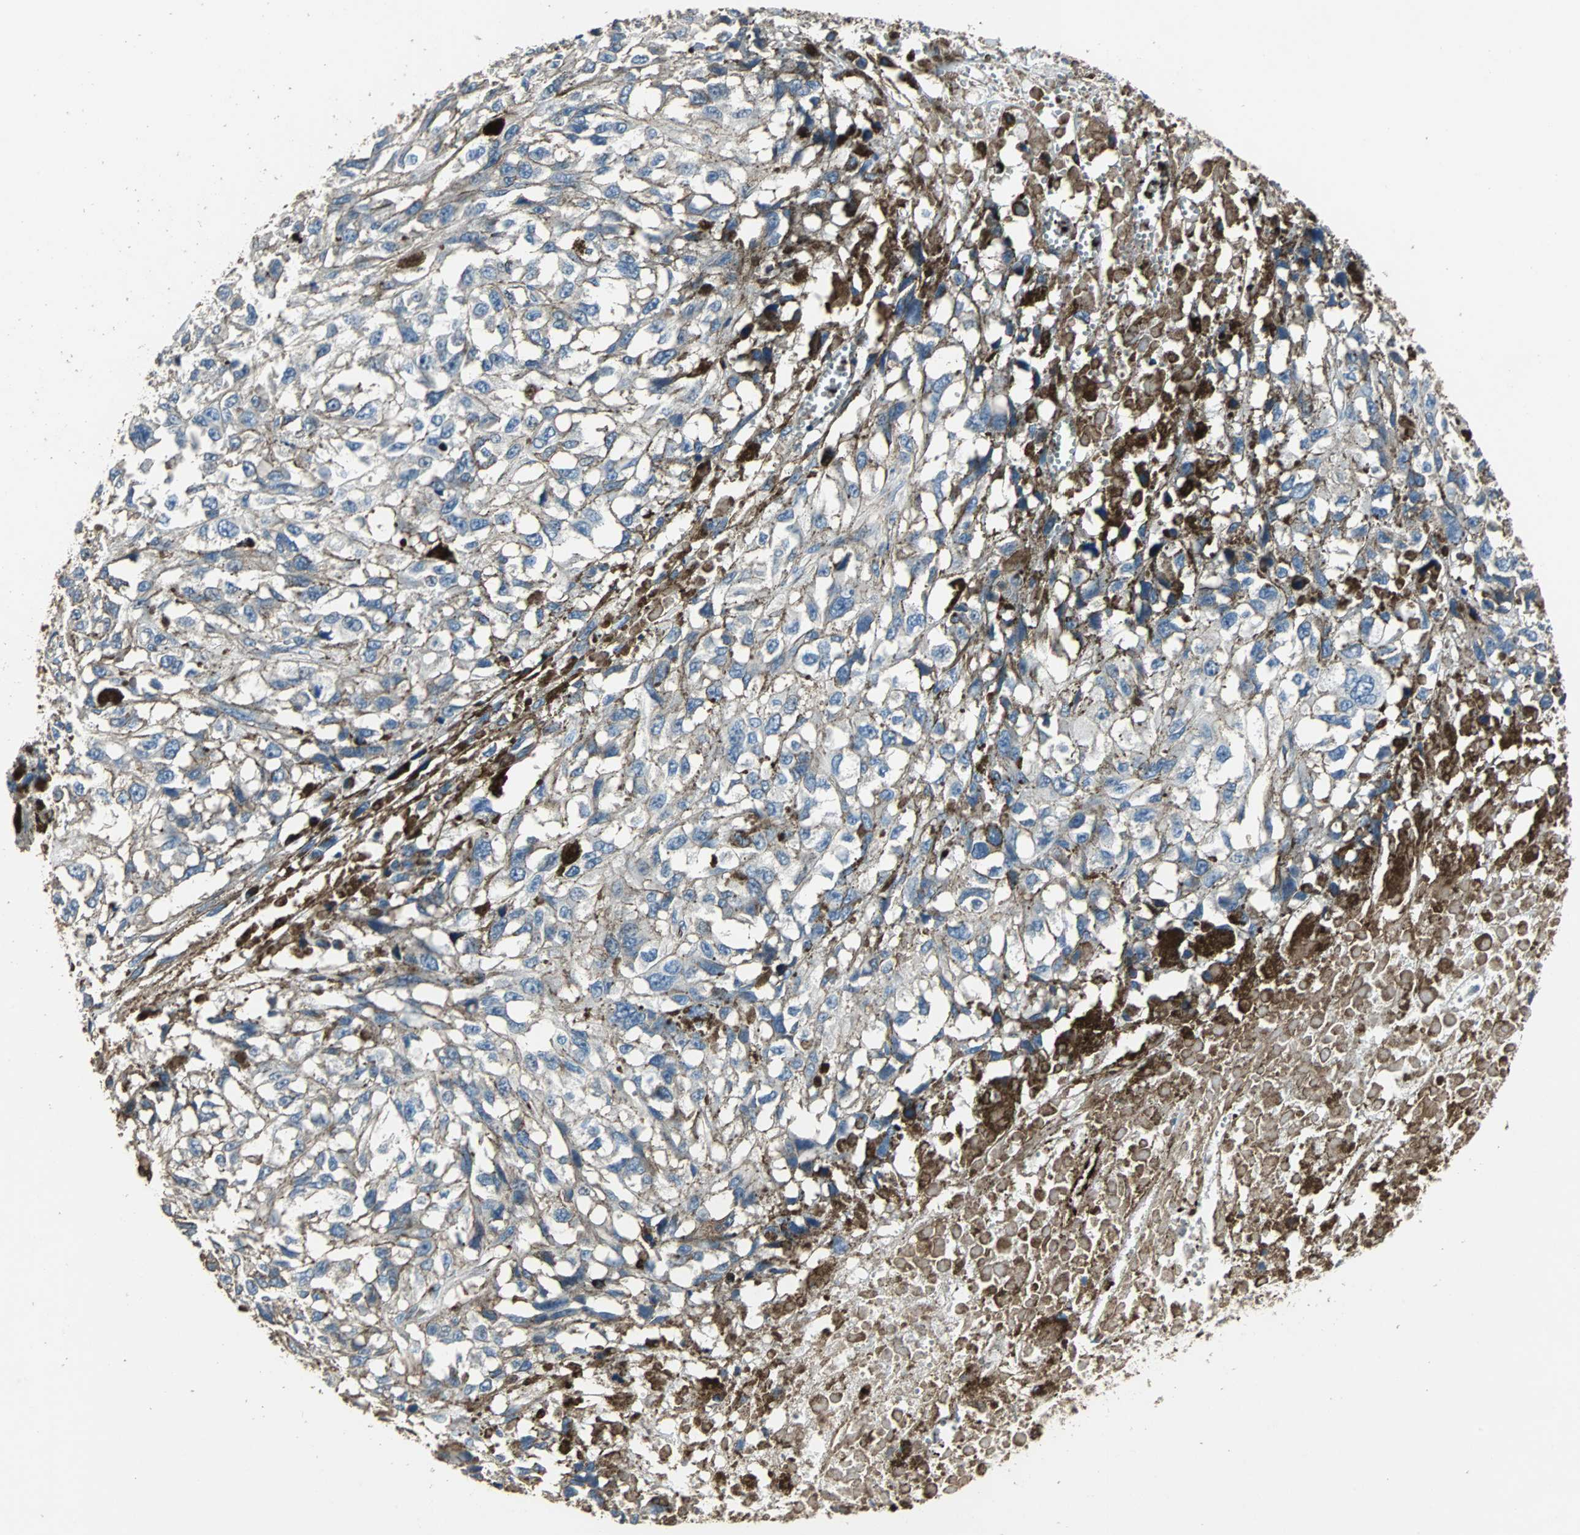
{"staining": {"intensity": "weak", "quantity": "25%-75%", "location": "cytoplasmic/membranous"}, "tissue": "melanoma", "cell_type": "Tumor cells", "image_type": "cancer", "snomed": [{"axis": "morphology", "description": "Malignant melanoma, Metastatic site"}, {"axis": "topography", "description": "Lymph node"}], "caption": "DAB (3,3'-diaminobenzidine) immunohistochemical staining of malignant melanoma (metastatic site) reveals weak cytoplasmic/membranous protein positivity in about 25%-75% of tumor cells.", "gene": "F11R", "patient": {"sex": "male", "age": 59}}